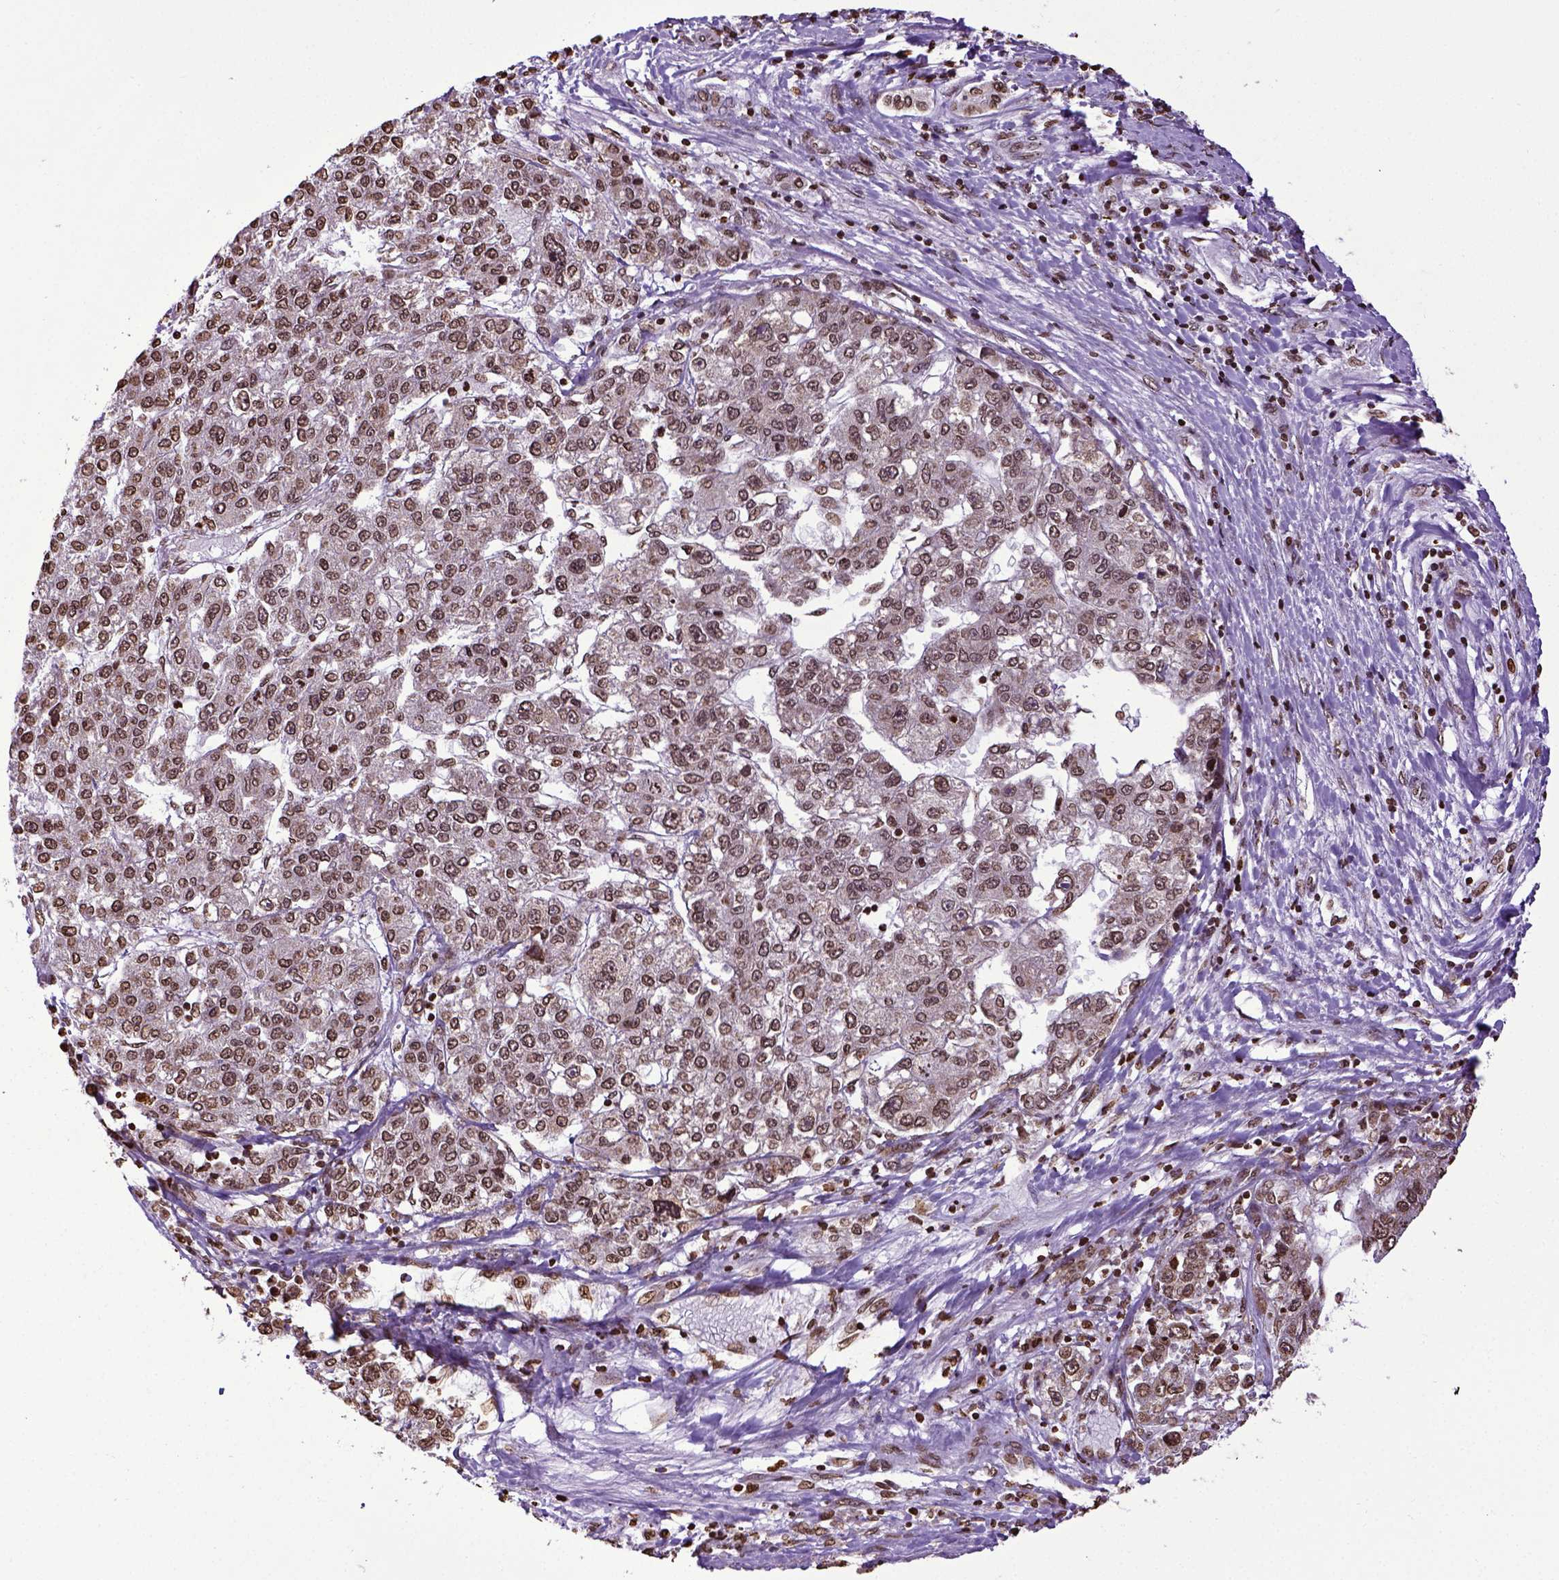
{"staining": {"intensity": "moderate", "quantity": ">75%", "location": "nuclear"}, "tissue": "liver cancer", "cell_type": "Tumor cells", "image_type": "cancer", "snomed": [{"axis": "morphology", "description": "Carcinoma, Hepatocellular, NOS"}, {"axis": "topography", "description": "Liver"}], "caption": "DAB (3,3'-diaminobenzidine) immunohistochemical staining of human liver hepatocellular carcinoma shows moderate nuclear protein staining in approximately >75% of tumor cells.", "gene": "ZNF75D", "patient": {"sex": "male", "age": 56}}